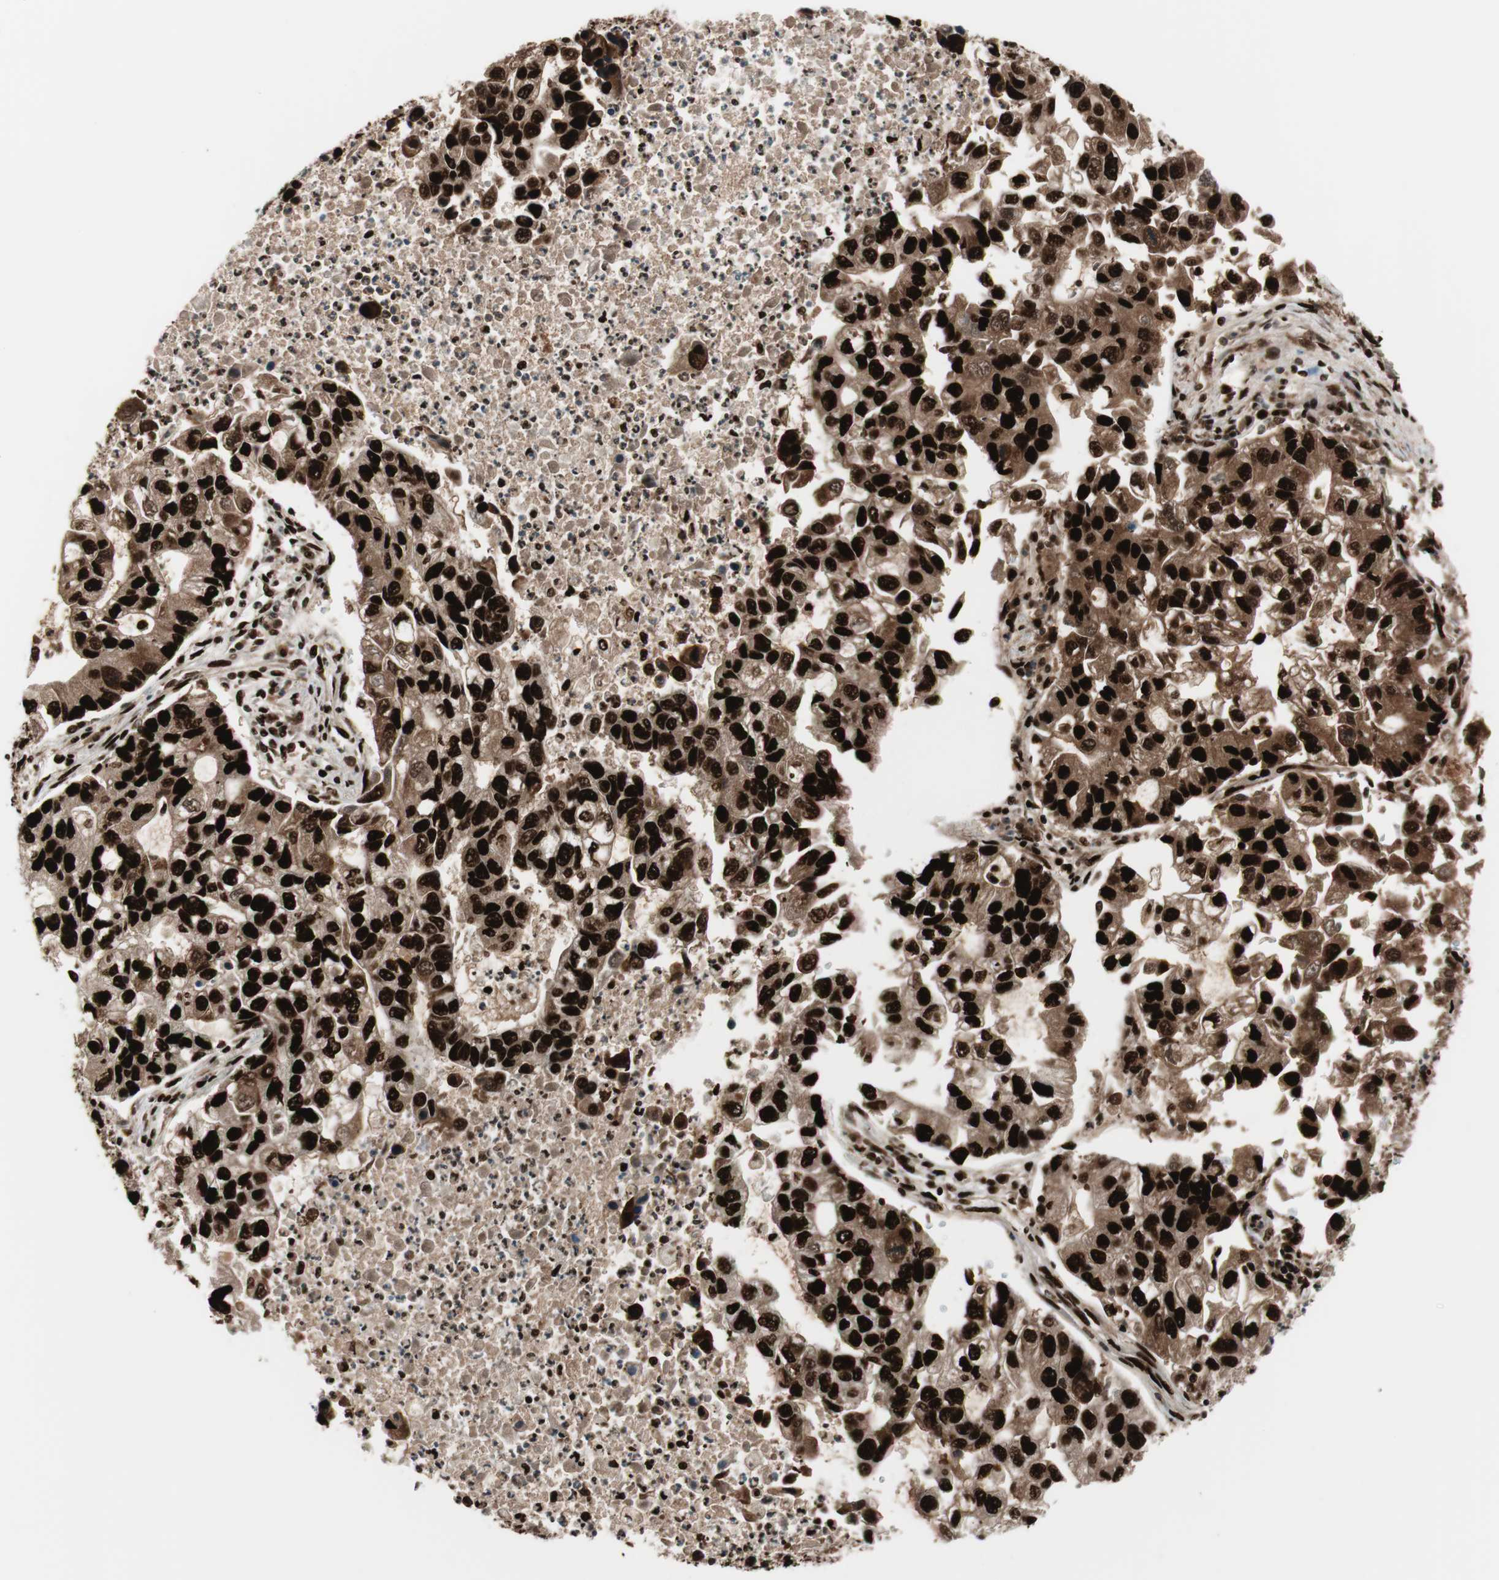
{"staining": {"intensity": "strong", "quantity": ">75%", "location": "cytoplasmic/membranous,nuclear"}, "tissue": "lung cancer", "cell_type": "Tumor cells", "image_type": "cancer", "snomed": [{"axis": "morphology", "description": "Adenocarcinoma, NOS"}, {"axis": "topography", "description": "Lung"}], "caption": "Adenocarcinoma (lung) stained with IHC exhibits strong cytoplasmic/membranous and nuclear expression in approximately >75% of tumor cells.", "gene": "PSME3", "patient": {"sex": "female", "age": 51}}